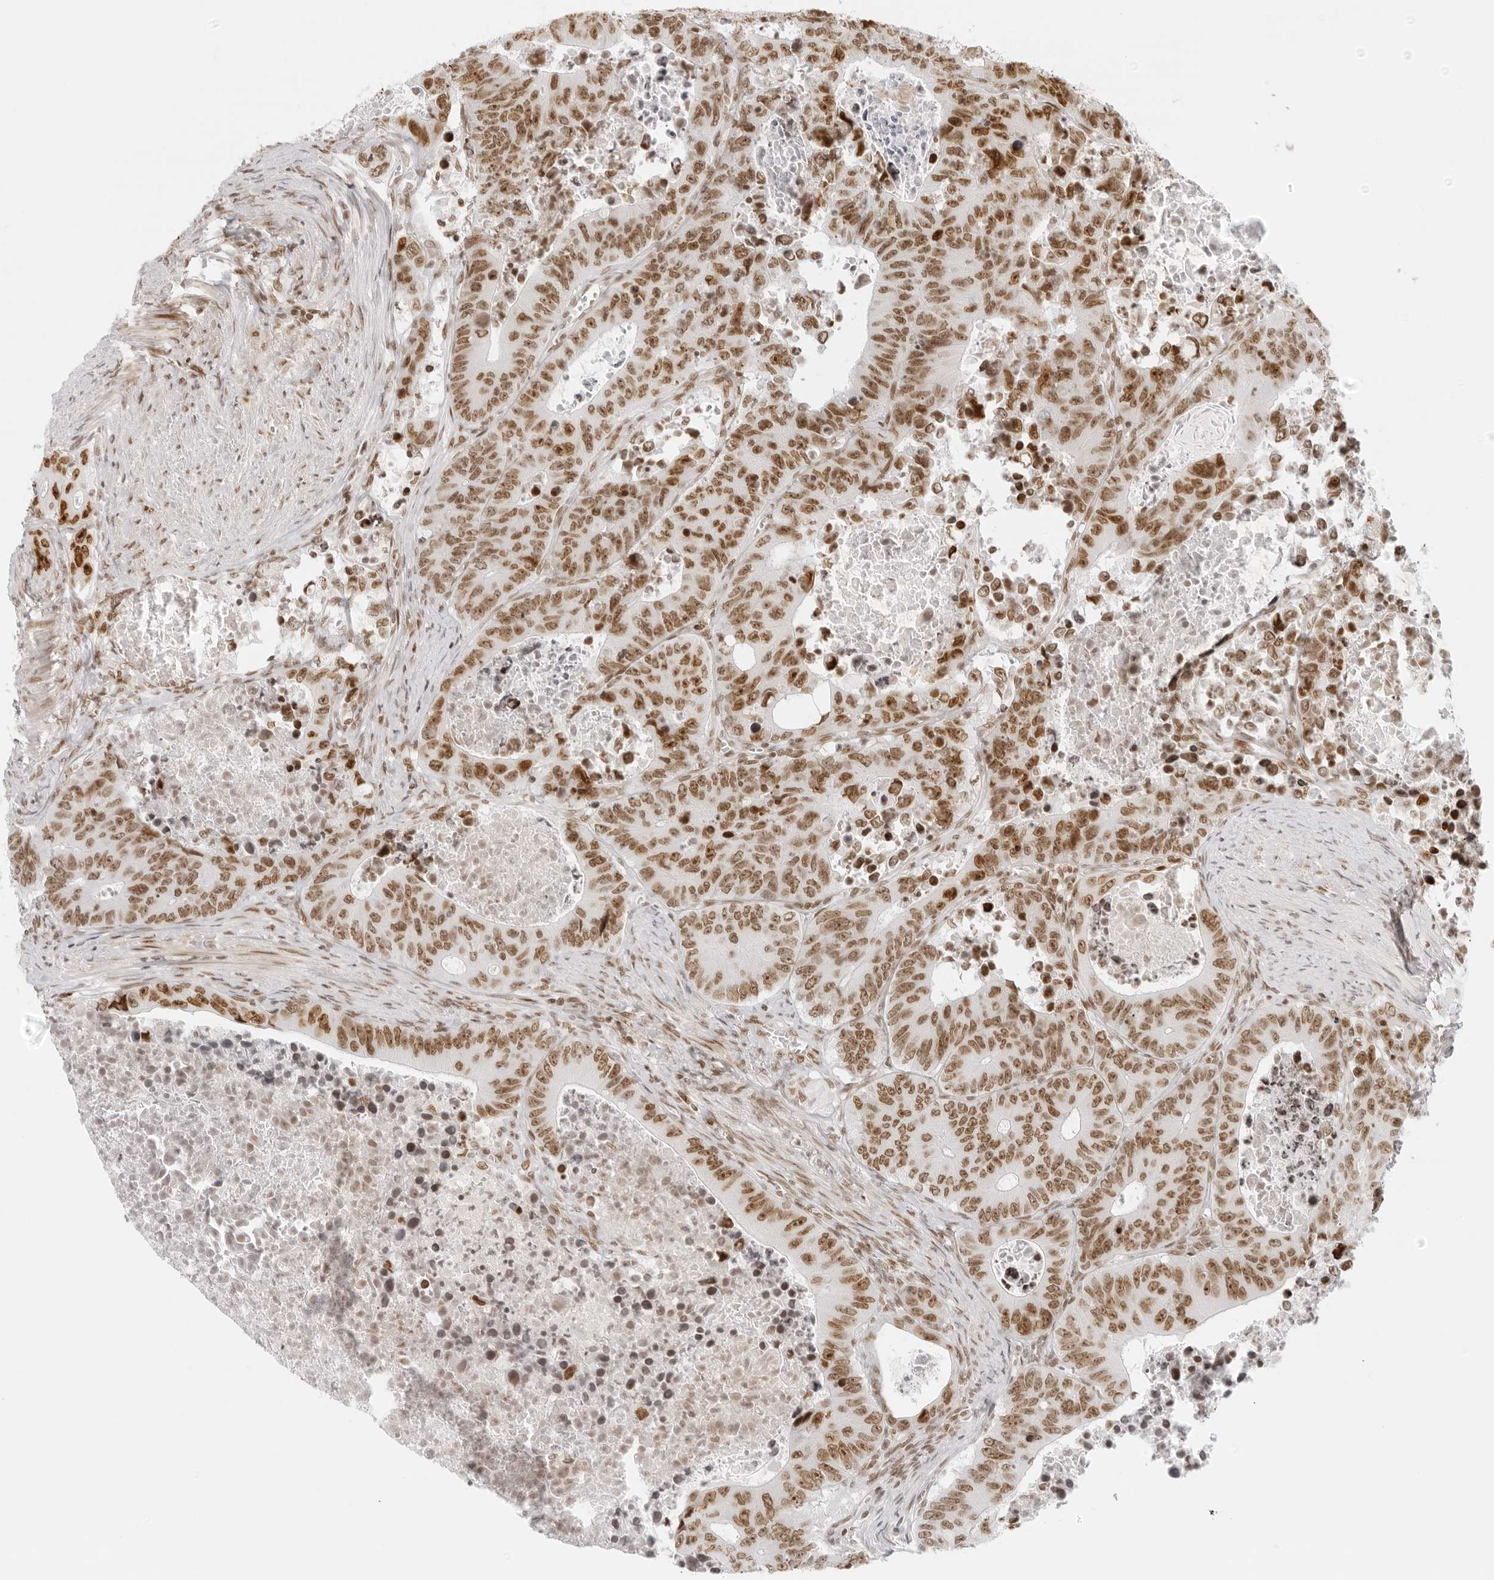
{"staining": {"intensity": "moderate", "quantity": ">75%", "location": "nuclear"}, "tissue": "colorectal cancer", "cell_type": "Tumor cells", "image_type": "cancer", "snomed": [{"axis": "morphology", "description": "Adenocarcinoma, NOS"}, {"axis": "topography", "description": "Colon"}], "caption": "IHC of human adenocarcinoma (colorectal) demonstrates medium levels of moderate nuclear expression in about >75% of tumor cells. The protein is stained brown, and the nuclei are stained in blue (DAB IHC with brightfield microscopy, high magnification).", "gene": "RCC1", "patient": {"sex": "male", "age": 87}}